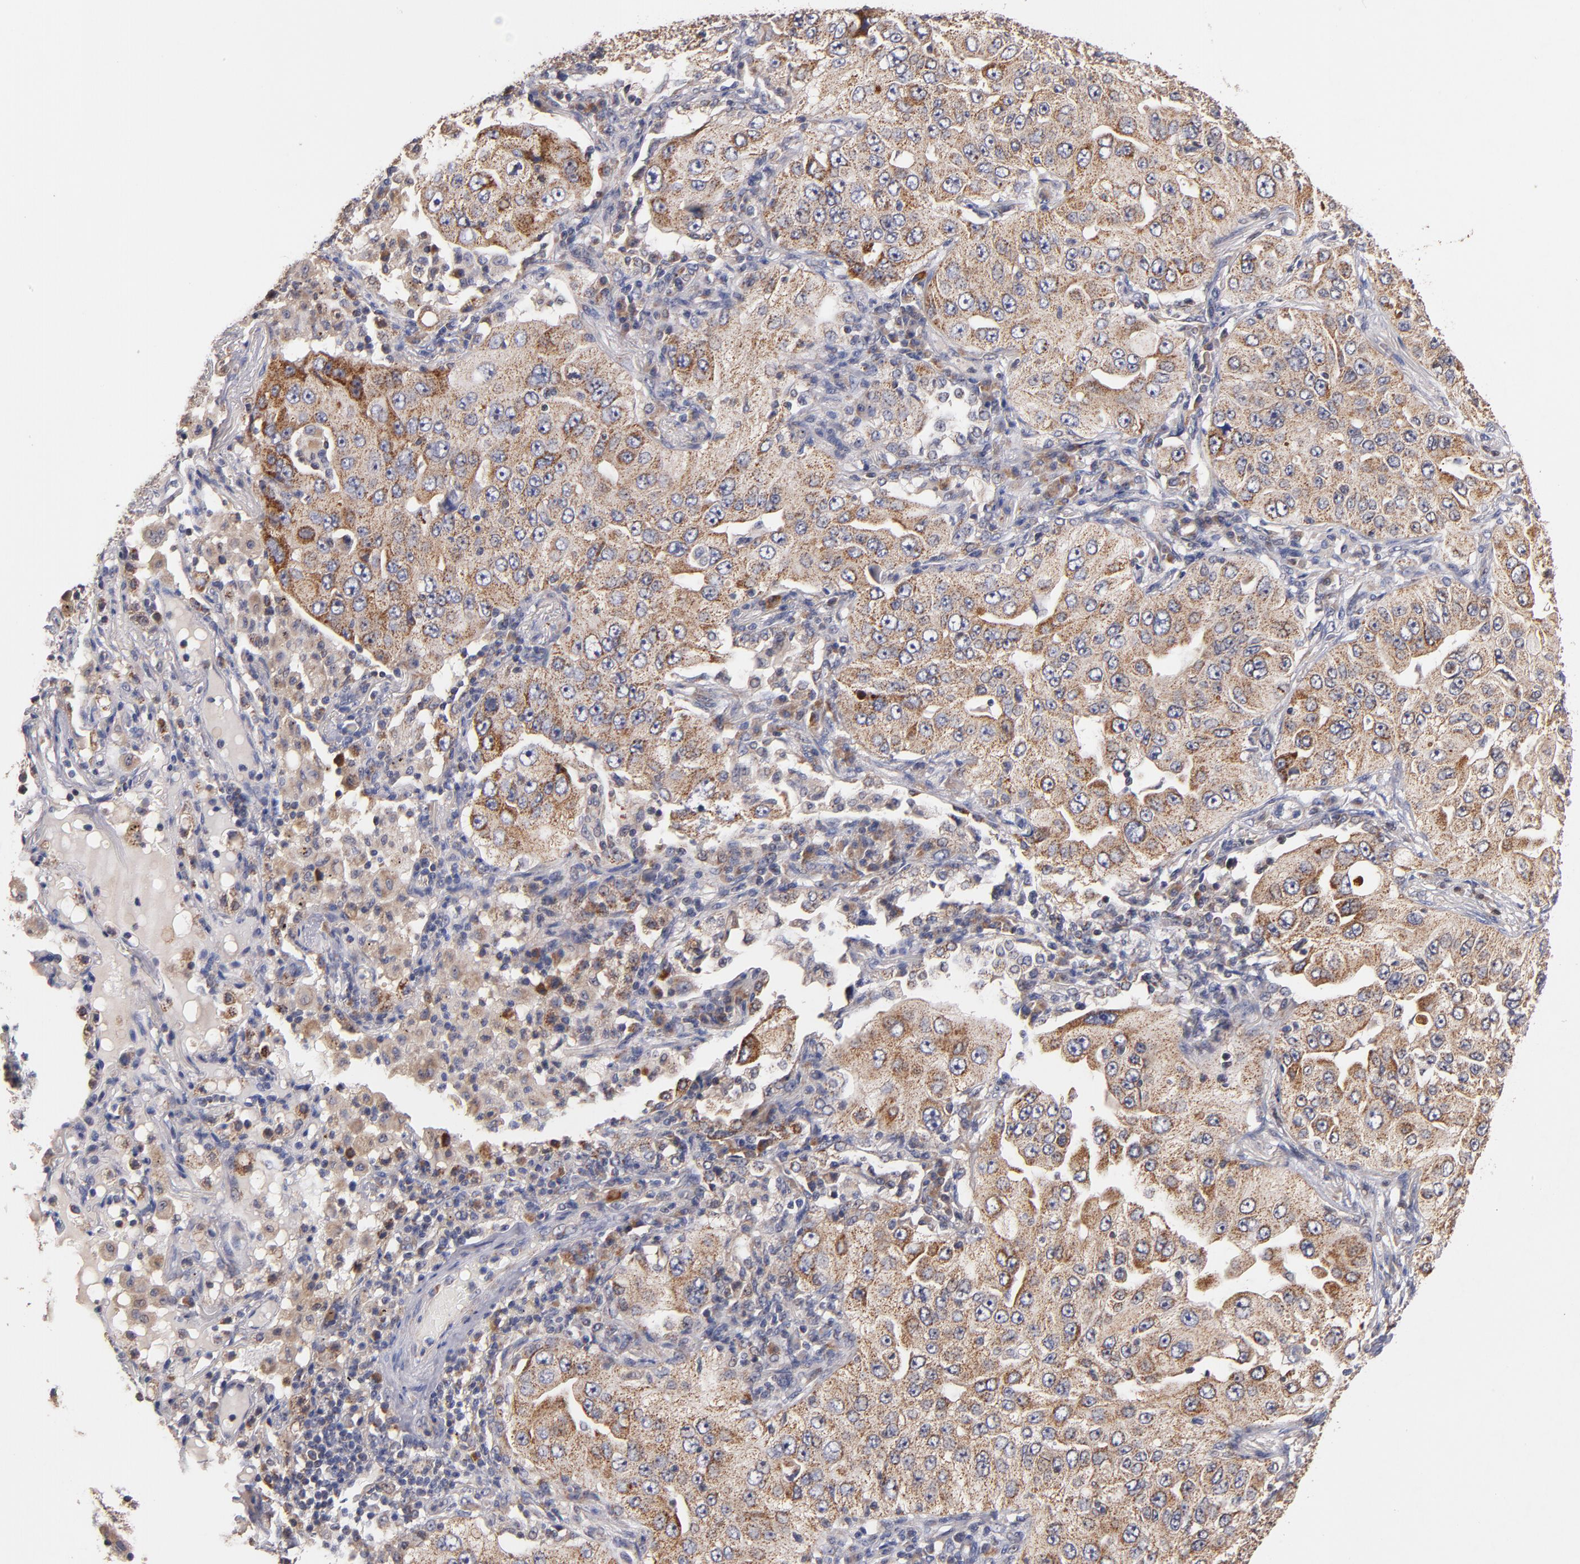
{"staining": {"intensity": "moderate", "quantity": ">75%", "location": "cytoplasmic/membranous"}, "tissue": "lung cancer", "cell_type": "Tumor cells", "image_type": "cancer", "snomed": [{"axis": "morphology", "description": "Adenocarcinoma, NOS"}, {"axis": "topography", "description": "Lung"}], "caption": "A high-resolution photomicrograph shows IHC staining of lung cancer, which displays moderate cytoplasmic/membranous staining in about >75% of tumor cells.", "gene": "DIABLO", "patient": {"sex": "male", "age": 84}}